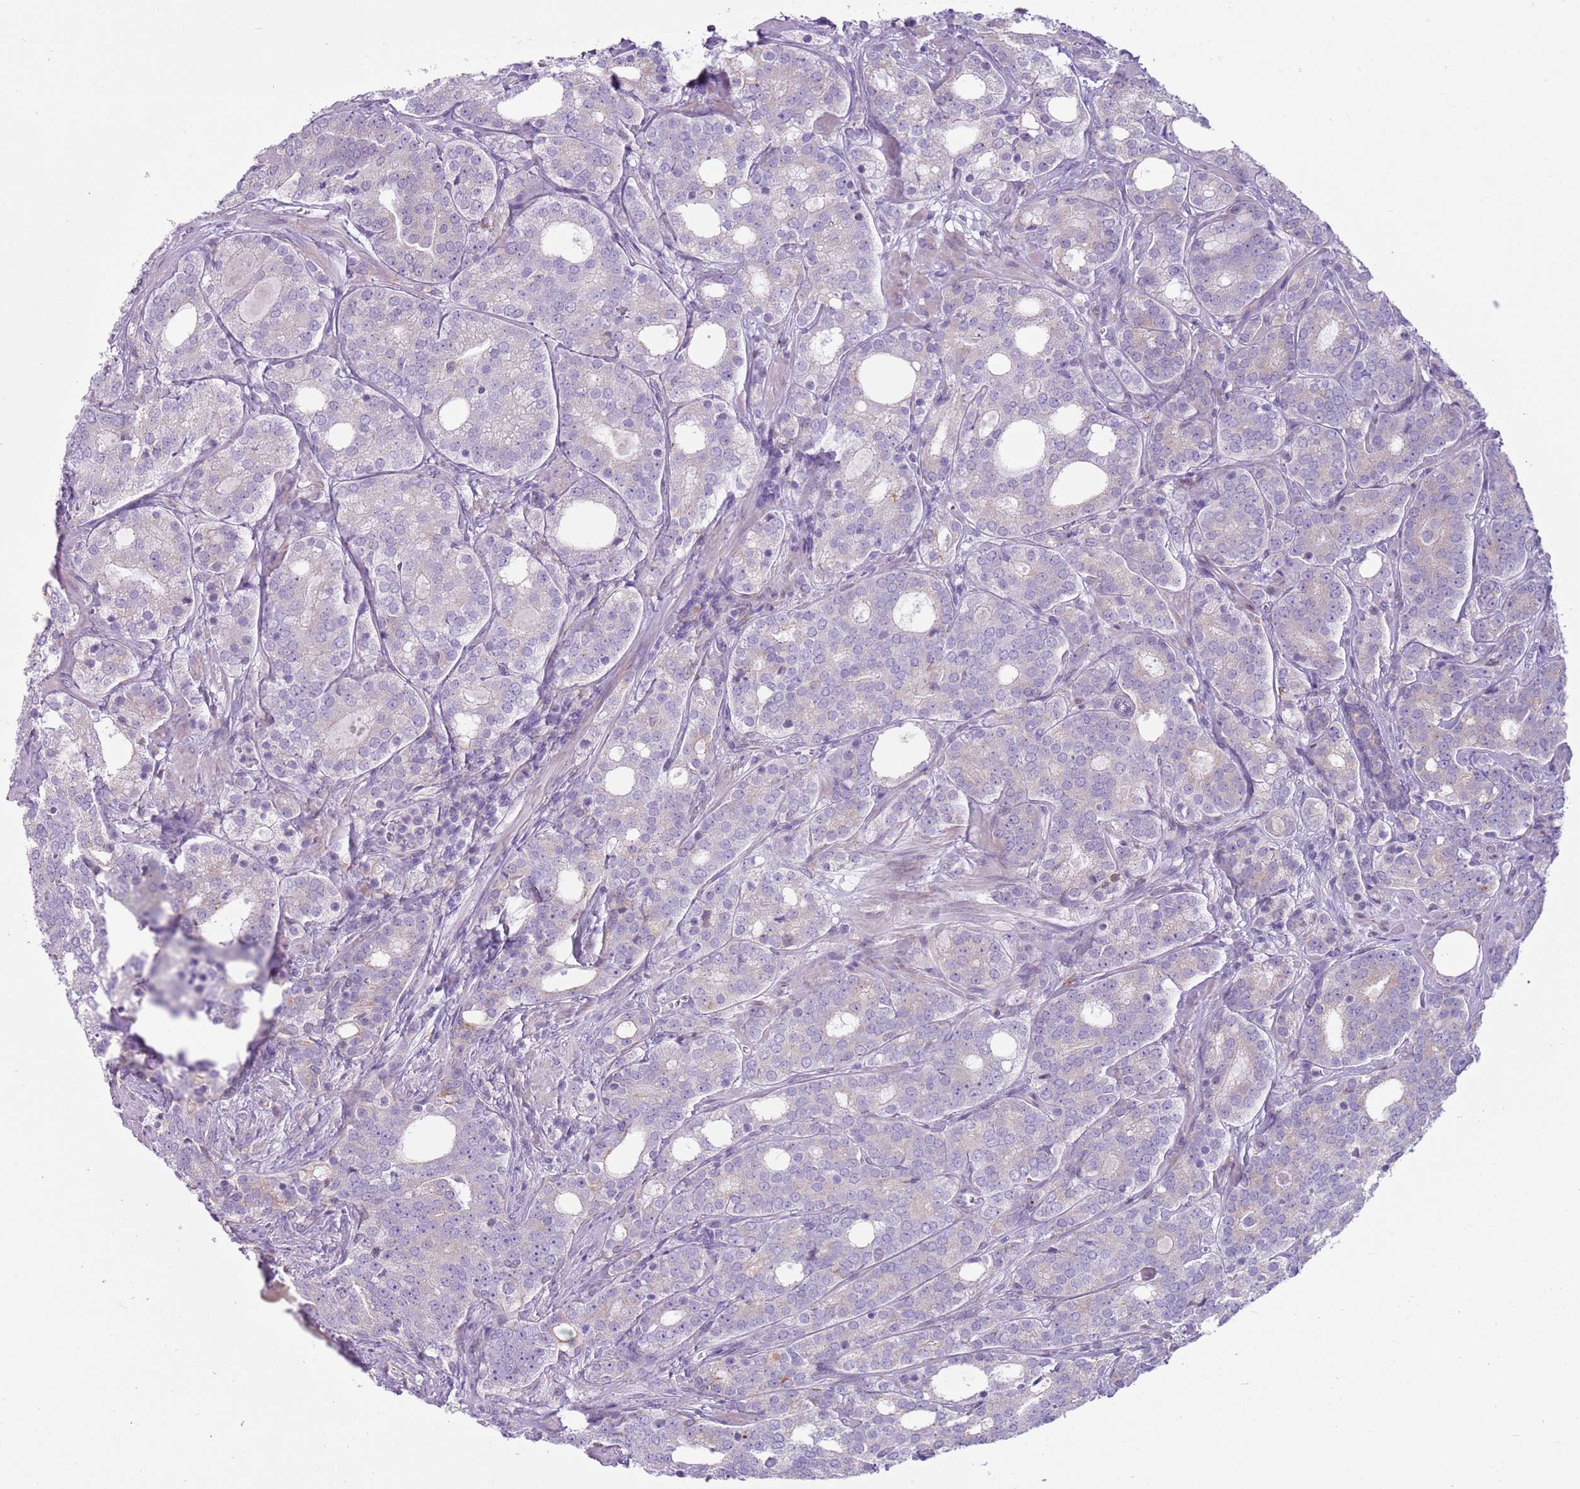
{"staining": {"intensity": "negative", "quantity": "none", "location": "none"}, "tissue": "prostate cancer", "cell_type": "Tumor cells", "image_type": "cancer", "snomed": [{"axis": "morphology", "description": "Adenocarcinoma, High grade"}, {"axis": "topography", "description": "Prostate"}], "caption": "A histopathology image of prostate high-grade adenocarcinoma stained for a protein exhibits no brown staining in tumor cells. Brightfield microscopy of immunohistochemistry (IHC) stained with DAB (brown) and hematoxylin (blue), captured at high magnification.", "gene": "OAF", "patient": {"sex": "male", "age": 64}}